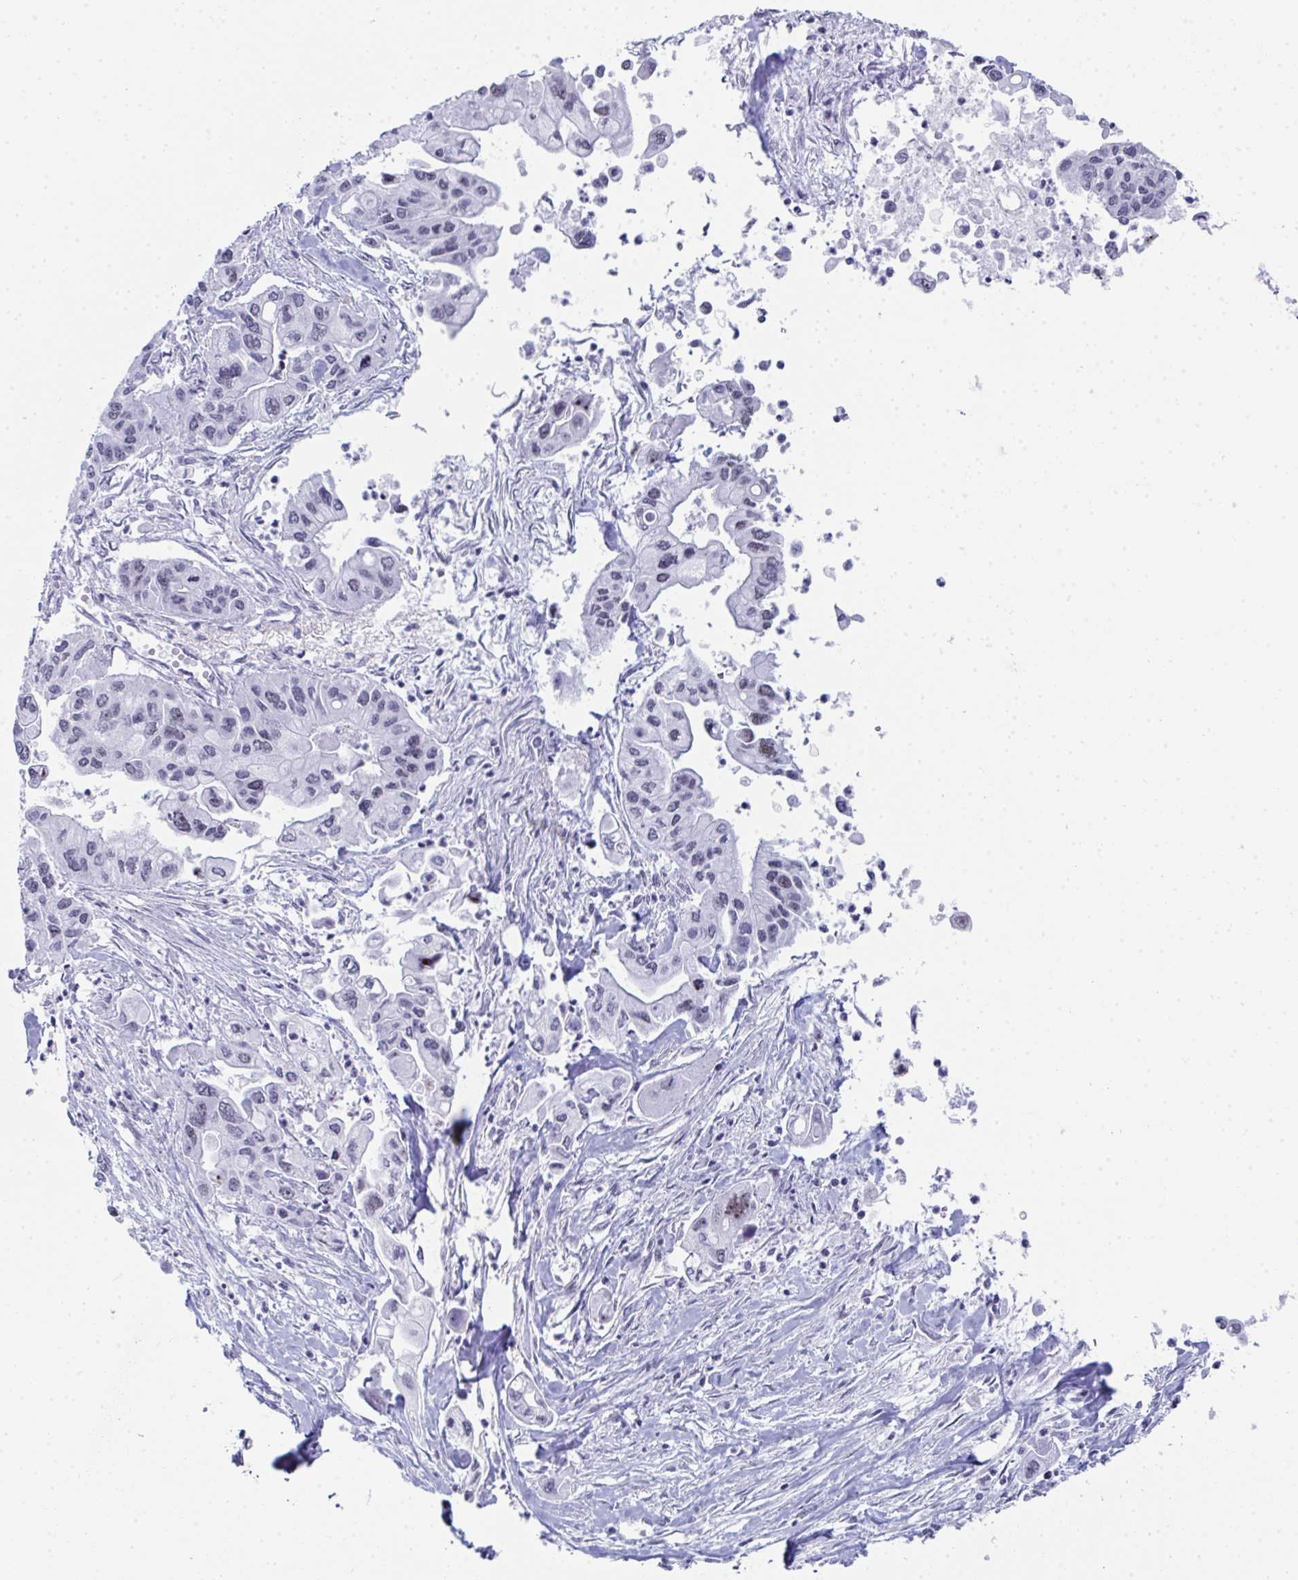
{"staining": {"intensity": "weak", "quantity": "<25%", "location": "nuclear"}, "tissue": "pancreatic cancer", "cell_type": "Tumor cells", "image_type": "cancer", "snomed": [{"axis": "morphology", "description": "Adenocarcinoma, NOS"}, {"axis": "topography", "description": "Pancreas"}], "caption": "Human pancreatic cancer (adenocarcinoma) stained for a protein using IHC shows no positivity in tumor cells.", "gene": "NOP10", "patient": {"sex": "male", "age": 62}}